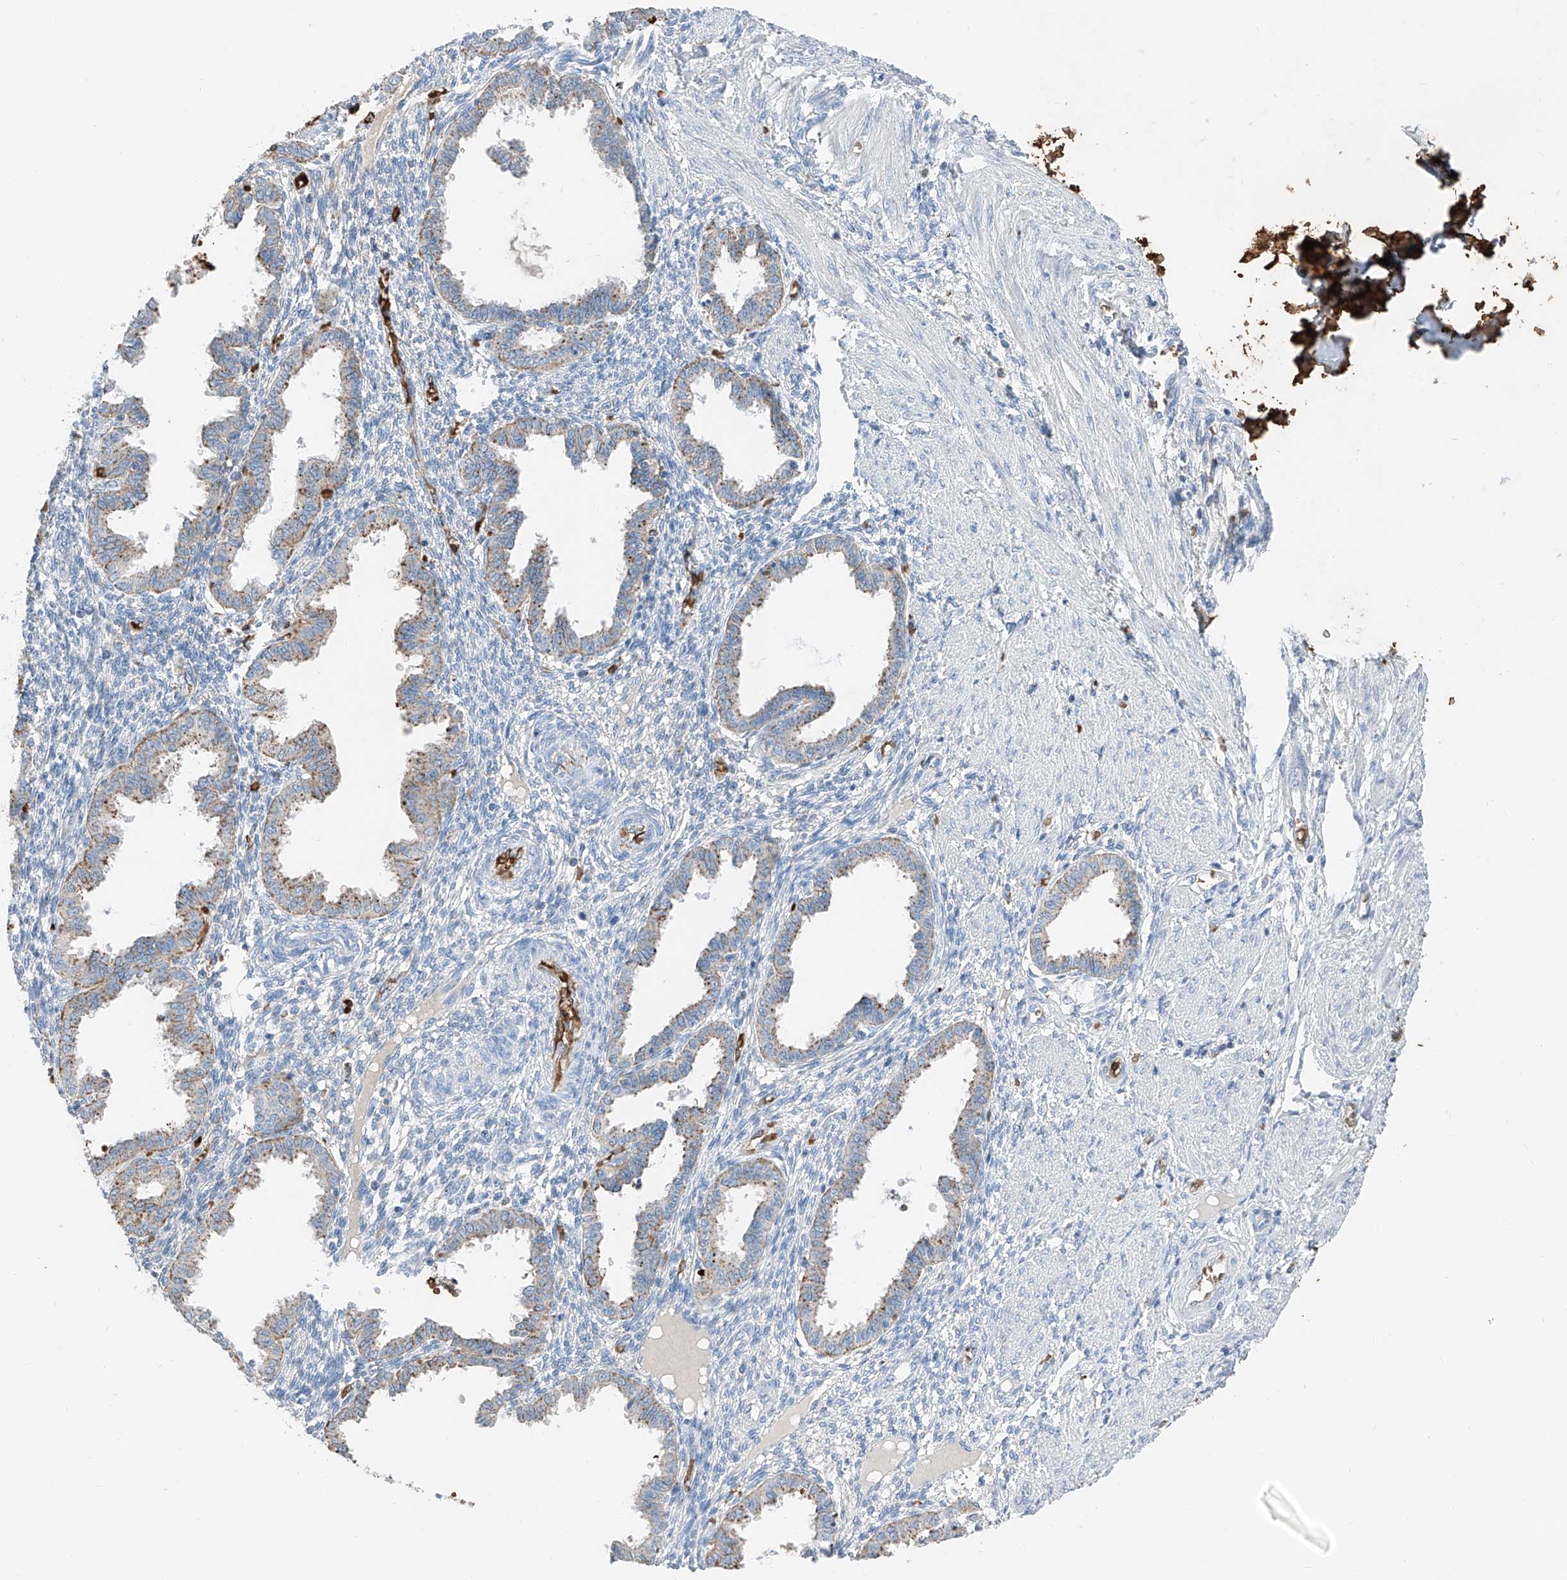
{"staining": {"intensity": "negative", "quantity": "none", "location": "none"}, "tissue": "endometrium", "cell_type": "Cells in endometrial stroma", "image_type": "normal", "snomed": [{"axis": "morphology", "description": "Normal tissue, NOS"}, {"axis": "topography", "description": "Endometrium"}], "caption": "IHC of benign human endometrium reveals no staining in cells in endometrial stroma. (Immunohistochemistry (ihc), brightfield microscopy, high magnification).", "gene": "PRSS23", "patient": {"sex": "female", "age": 33}}